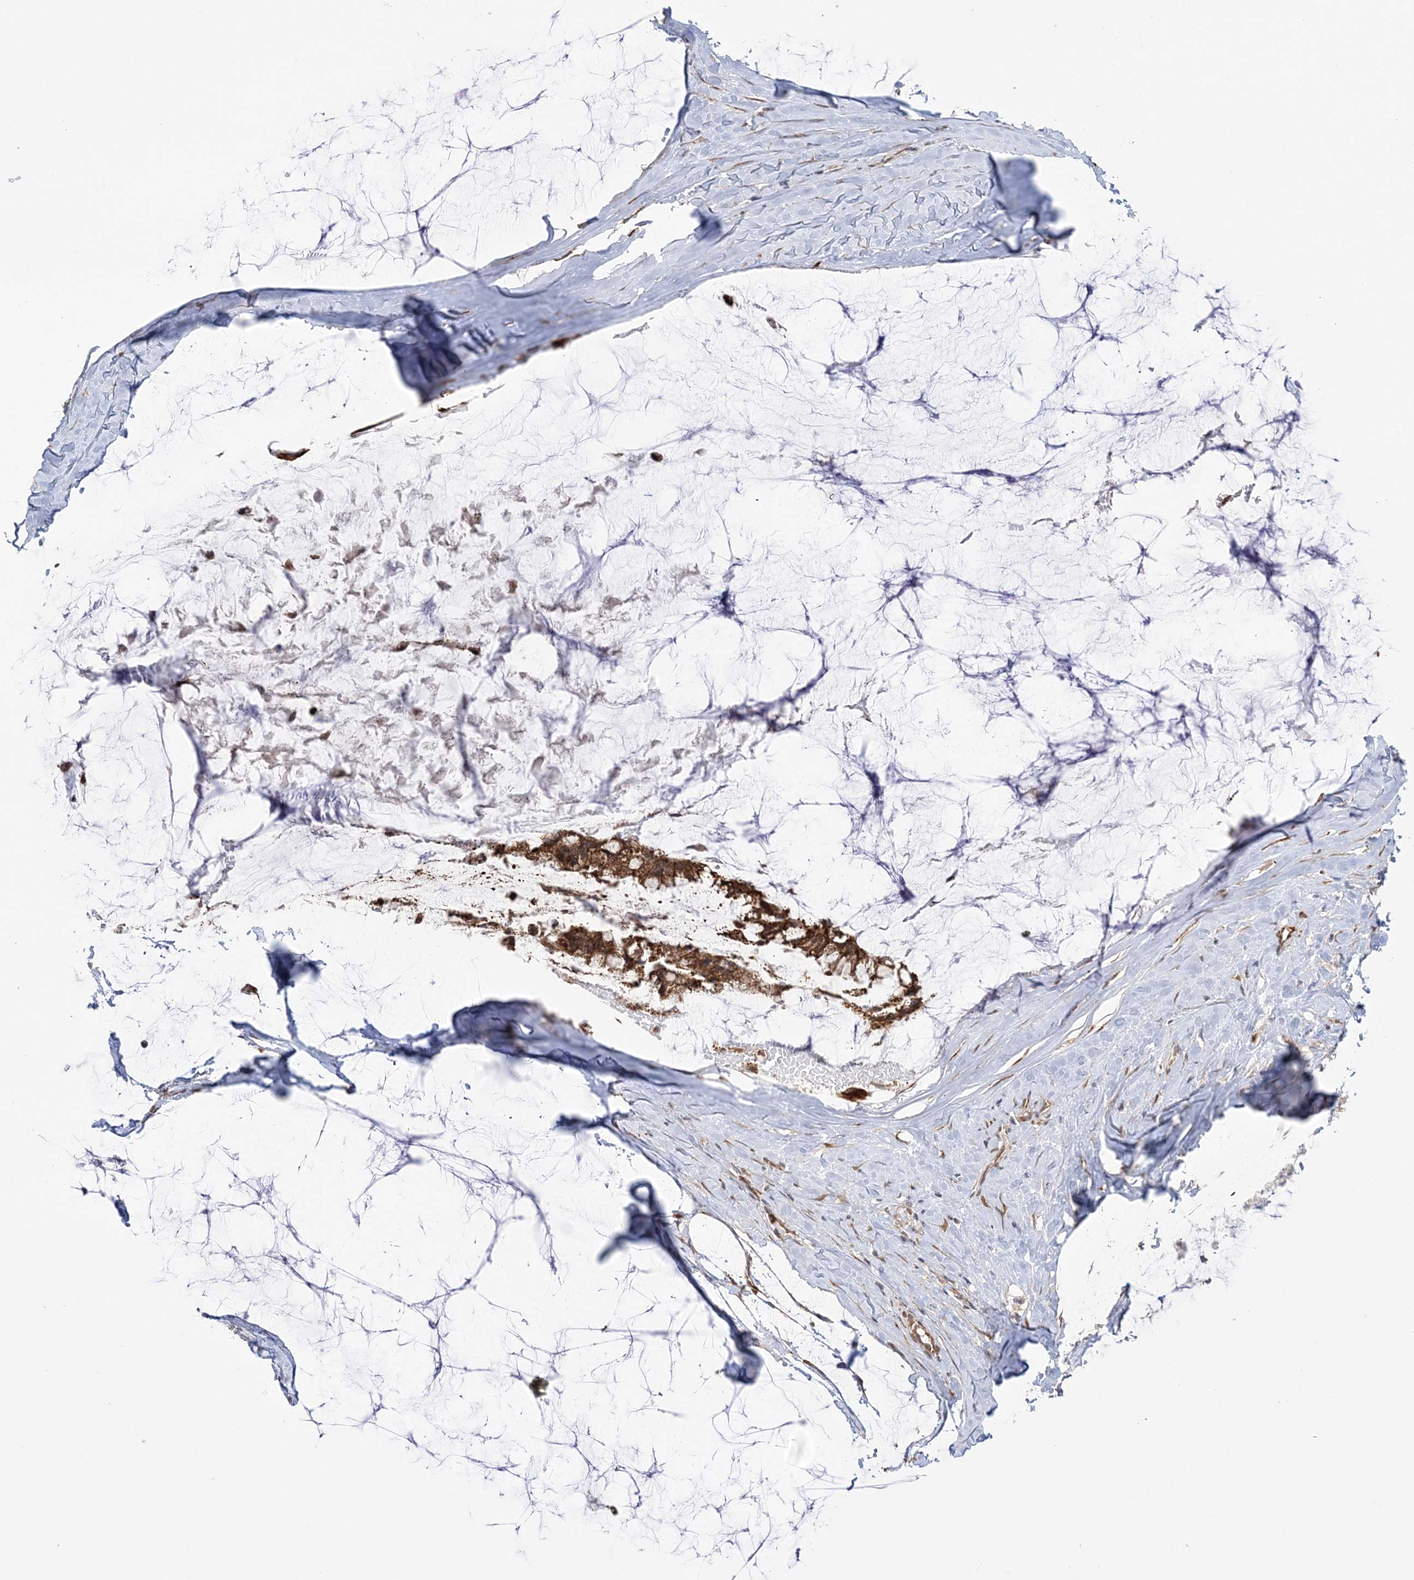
{"staining": {"intensity": "strong", "quantity": ">75%", "location": "cytoplasmic/membranous"}, "tissue": "ovarian cancer", "cell_type": "Tumor cells", "image_type": "cancer", "snomed": [{"axis": "morphology", "description": "Cystadenocarcinoma, mucinous, NOS"}, {"axis": "topography", "description": "Ovary"}], "caption": "The histopathology image reveals a brown stain indicating the presence of a protein in the cytoplasmic/membranous of tumor cells in mucinous cystadenocarcinoma (ovarian).", "gene": "MRPL47", "patient": {"sex": "female", "age": 39}}